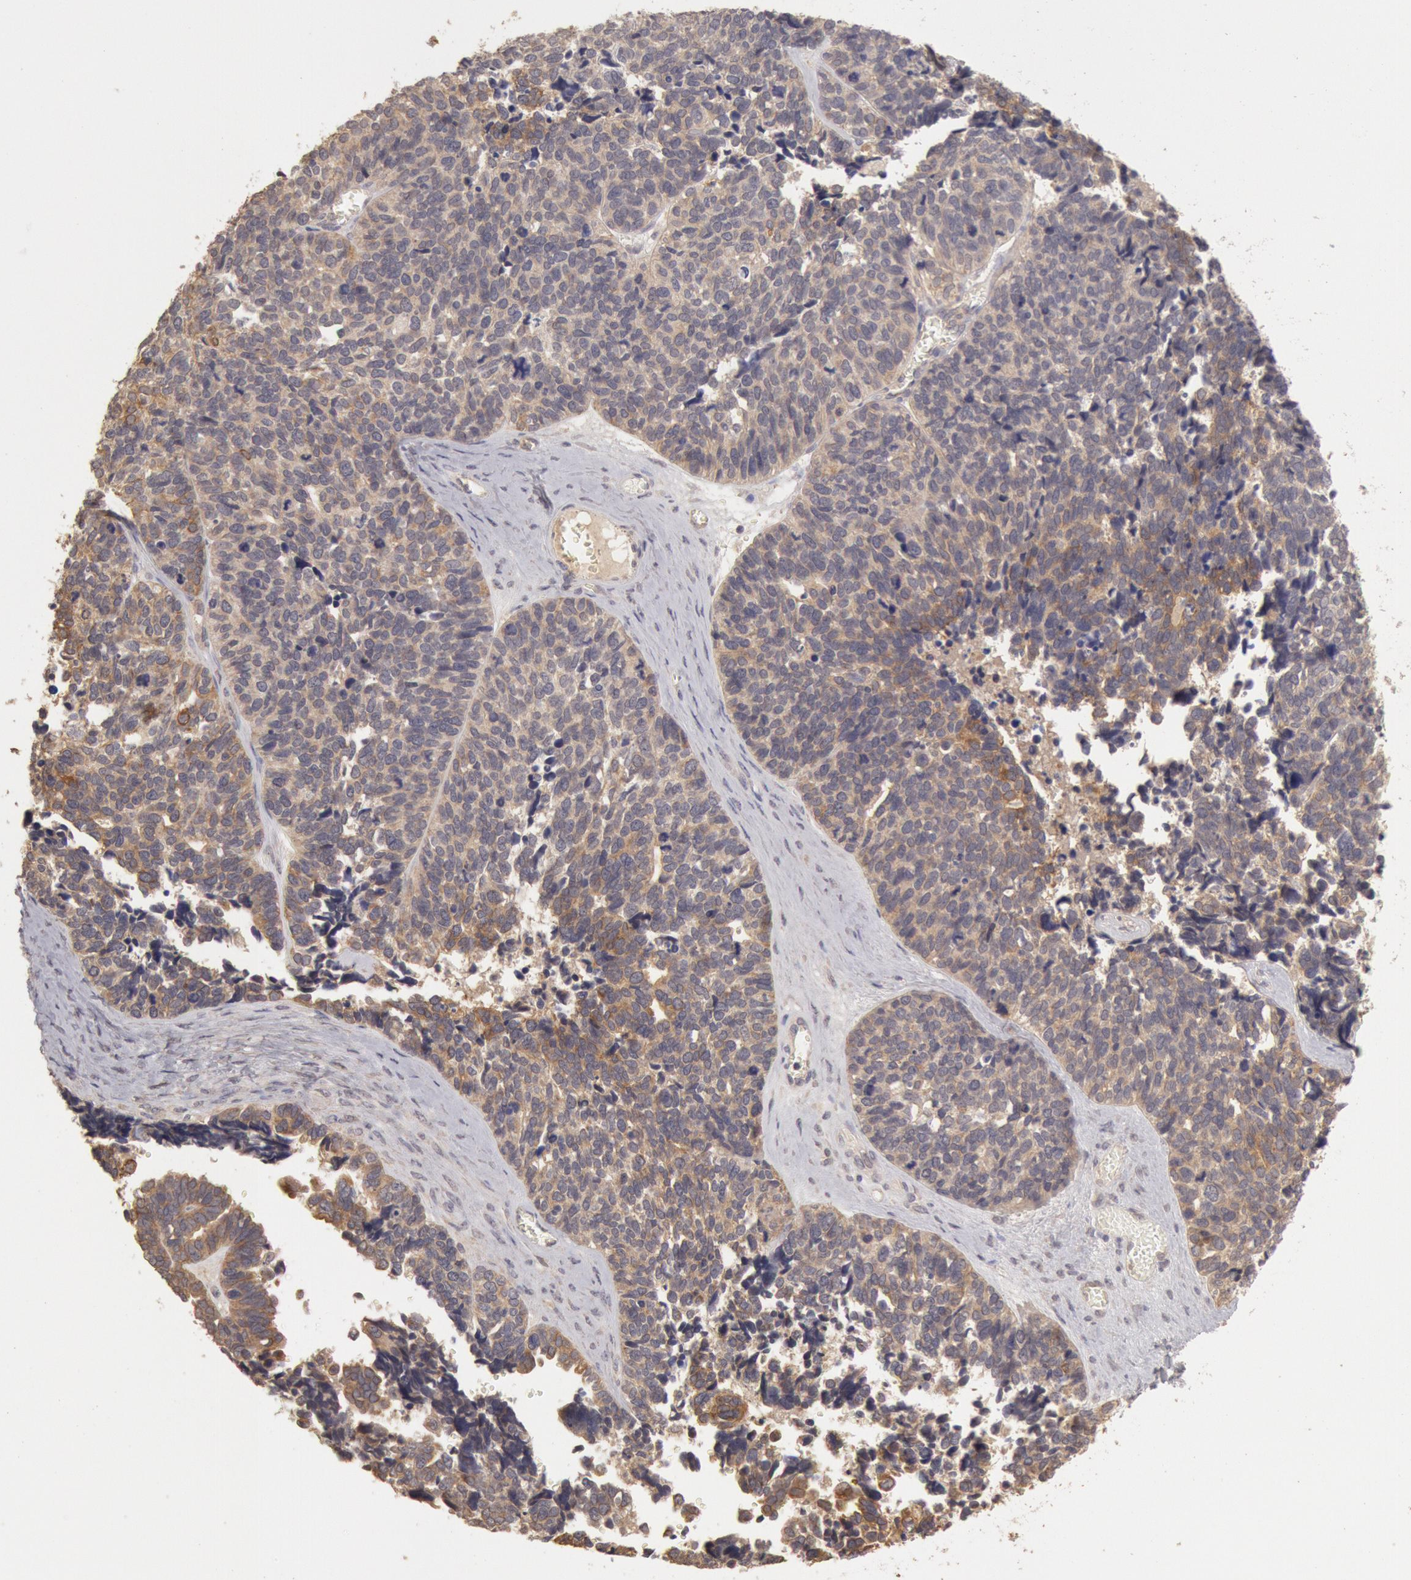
{"staining": {"intensity": "weak", "quantity": ">75%", "location": "cytoplasmic/membranous"}, "tissue": "ovarian cancer", "cell_type": "Tumor cells", "image_type": "cancer", "snomed": [{"axis": "morphology", "description": "Cystadenocarcinoma, serous, NOS"}, {"axis": "topography", "description": "Ovary"}], "caption": "DAB (3,3'-diaminobenzidine) immunohistochemical staining of ovarian cancer (serous cystadenocarcinoma) displays weak cytoplasmic/membranous protein positivity in approximately >75% of tumor cells. The protein is stained brown, and the nuclei are stained in blue (DAB (3,3'-diaminobenzidine) IHC with brightfield microscopy, high magnification).", "gene": "ZFP36L1", "patient": {"sex": "female", "age": 77}}